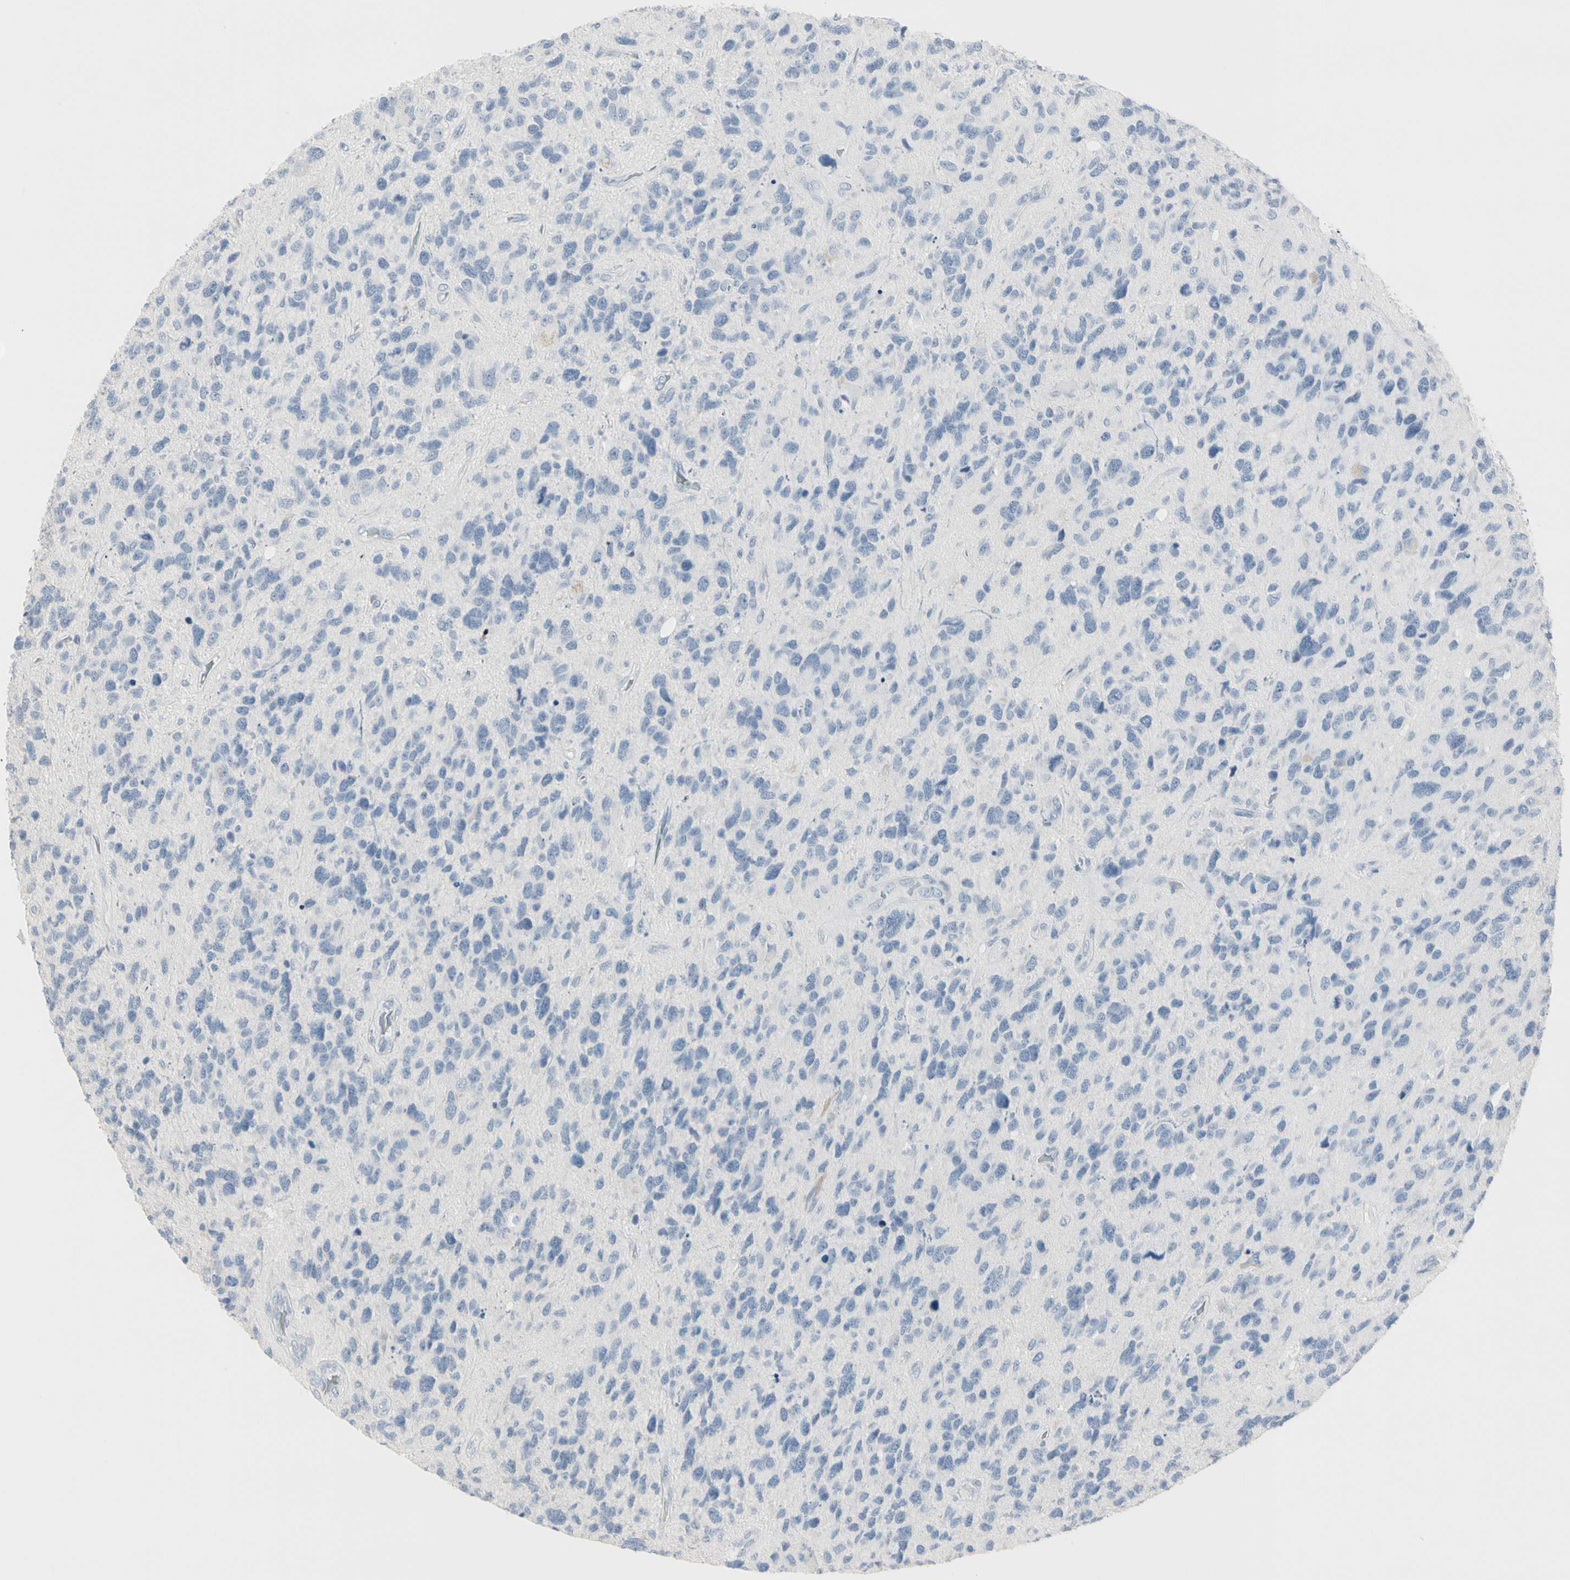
{"staining": {"intensity": "negative", "quantity": "none", "location": "none"}, "tissue": "glioma", "cell_type": "Tumor cells", "image_type": "cancer", "snomed": [{"axis": "morphology", "description": "Glioma, malignant, High grade"}, {"axis": "topography", "description": "Brain"}], "caption": "A histopathology image of human malignant glioma (high-grade) is negative for staining in tumor cells.", "gene": "DMPK", "patient": {"sex": "female", "age": 58}}